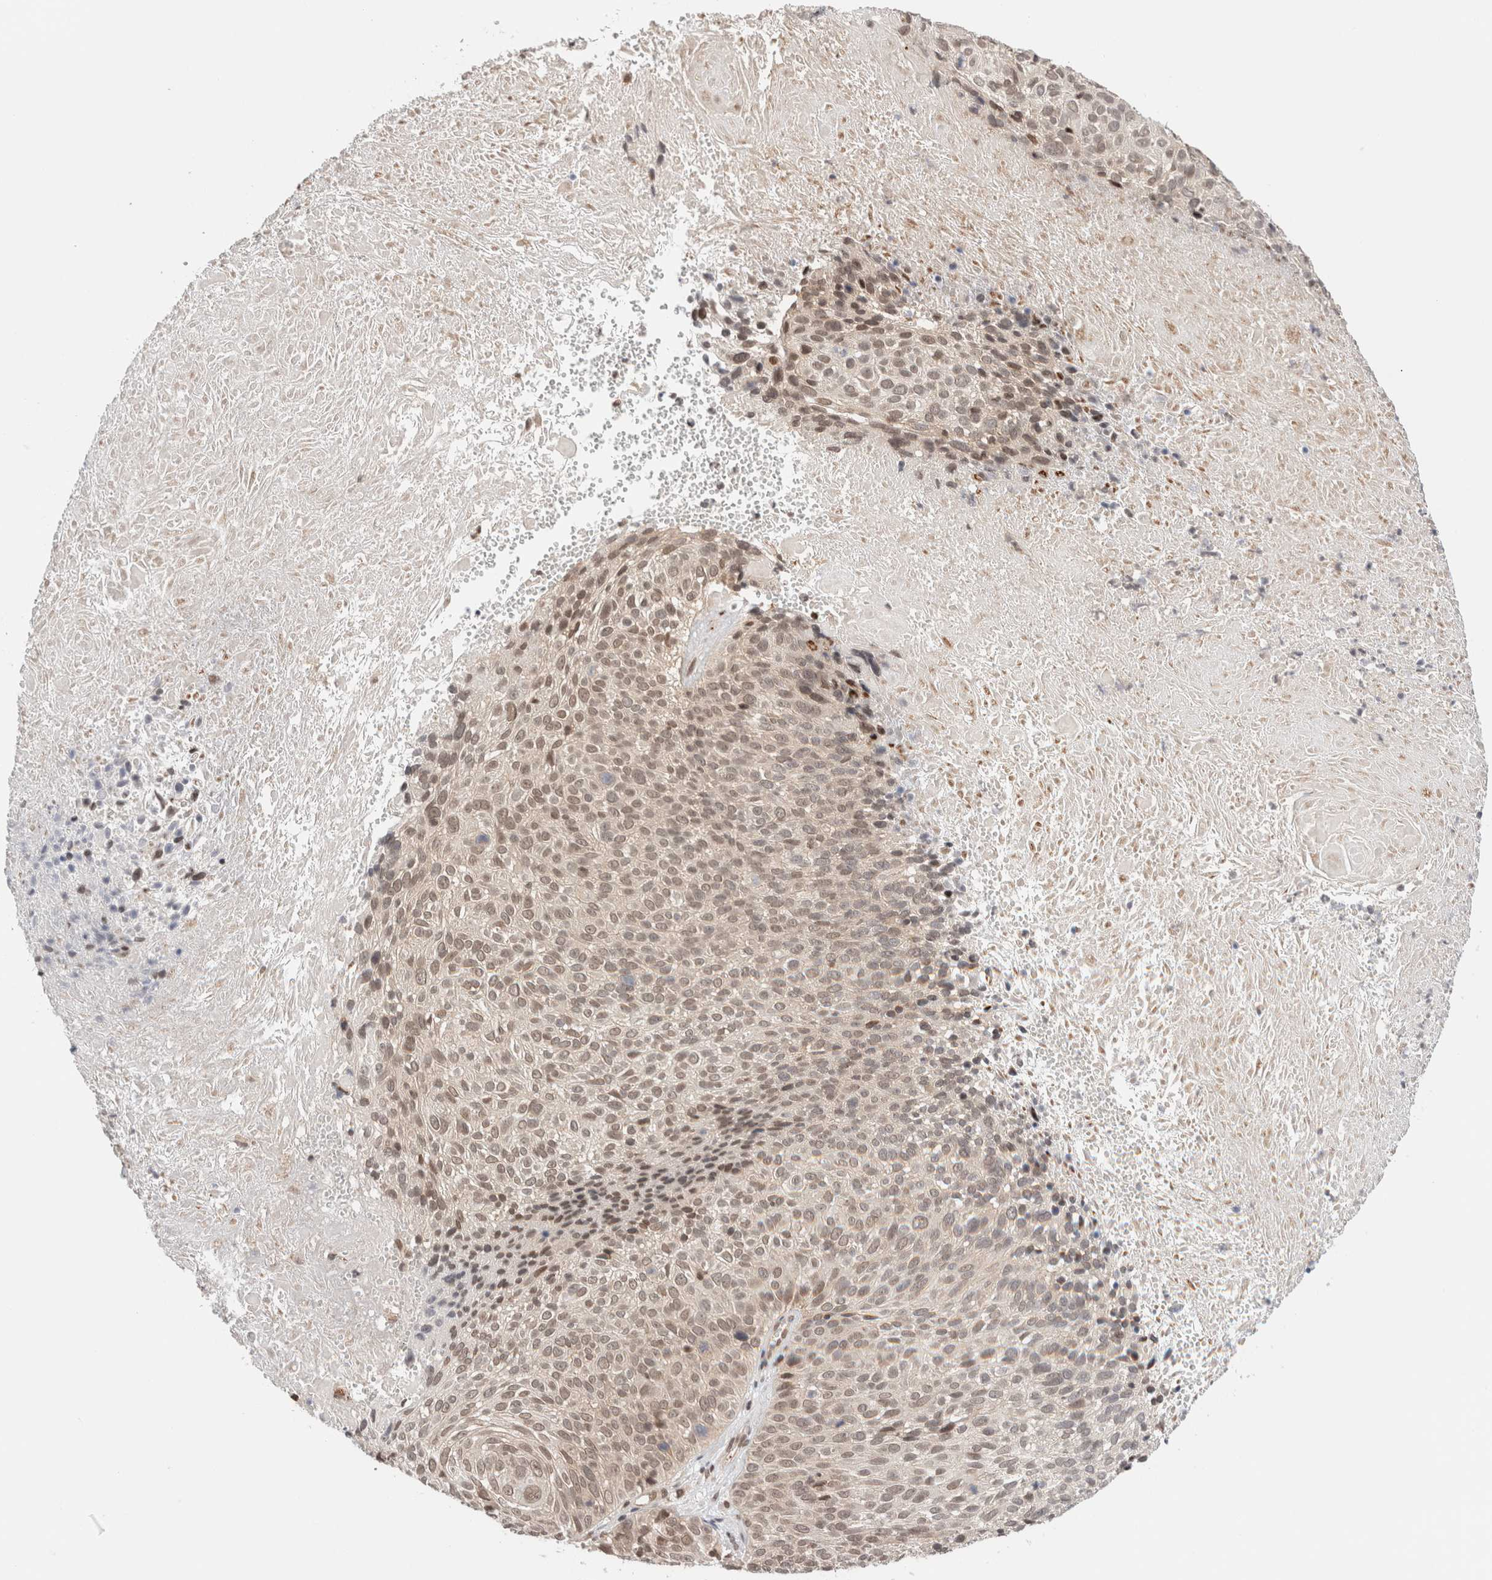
{"staining": {"intensity": "weak", "quantity": ">75%", "location": "nuclear"}, "tissue": "cervical cancer", "cell_type": "Tumor cells", "image_type": "cancer", "snomed": [{"axis": "morphology", "description": "Squamous cell carcinoma, NOS"}, {"axis": "topography", "description": "Cervix"}], "caption": "This histopathology image reveals immunohistochemistry staining of human cervical cancer (squamous cell carcinoma), with low weak nuclear staining in about >75% of tumor cells.", "gene": "GATAD2A", "patient": {"sex": "female", "age": 74}}